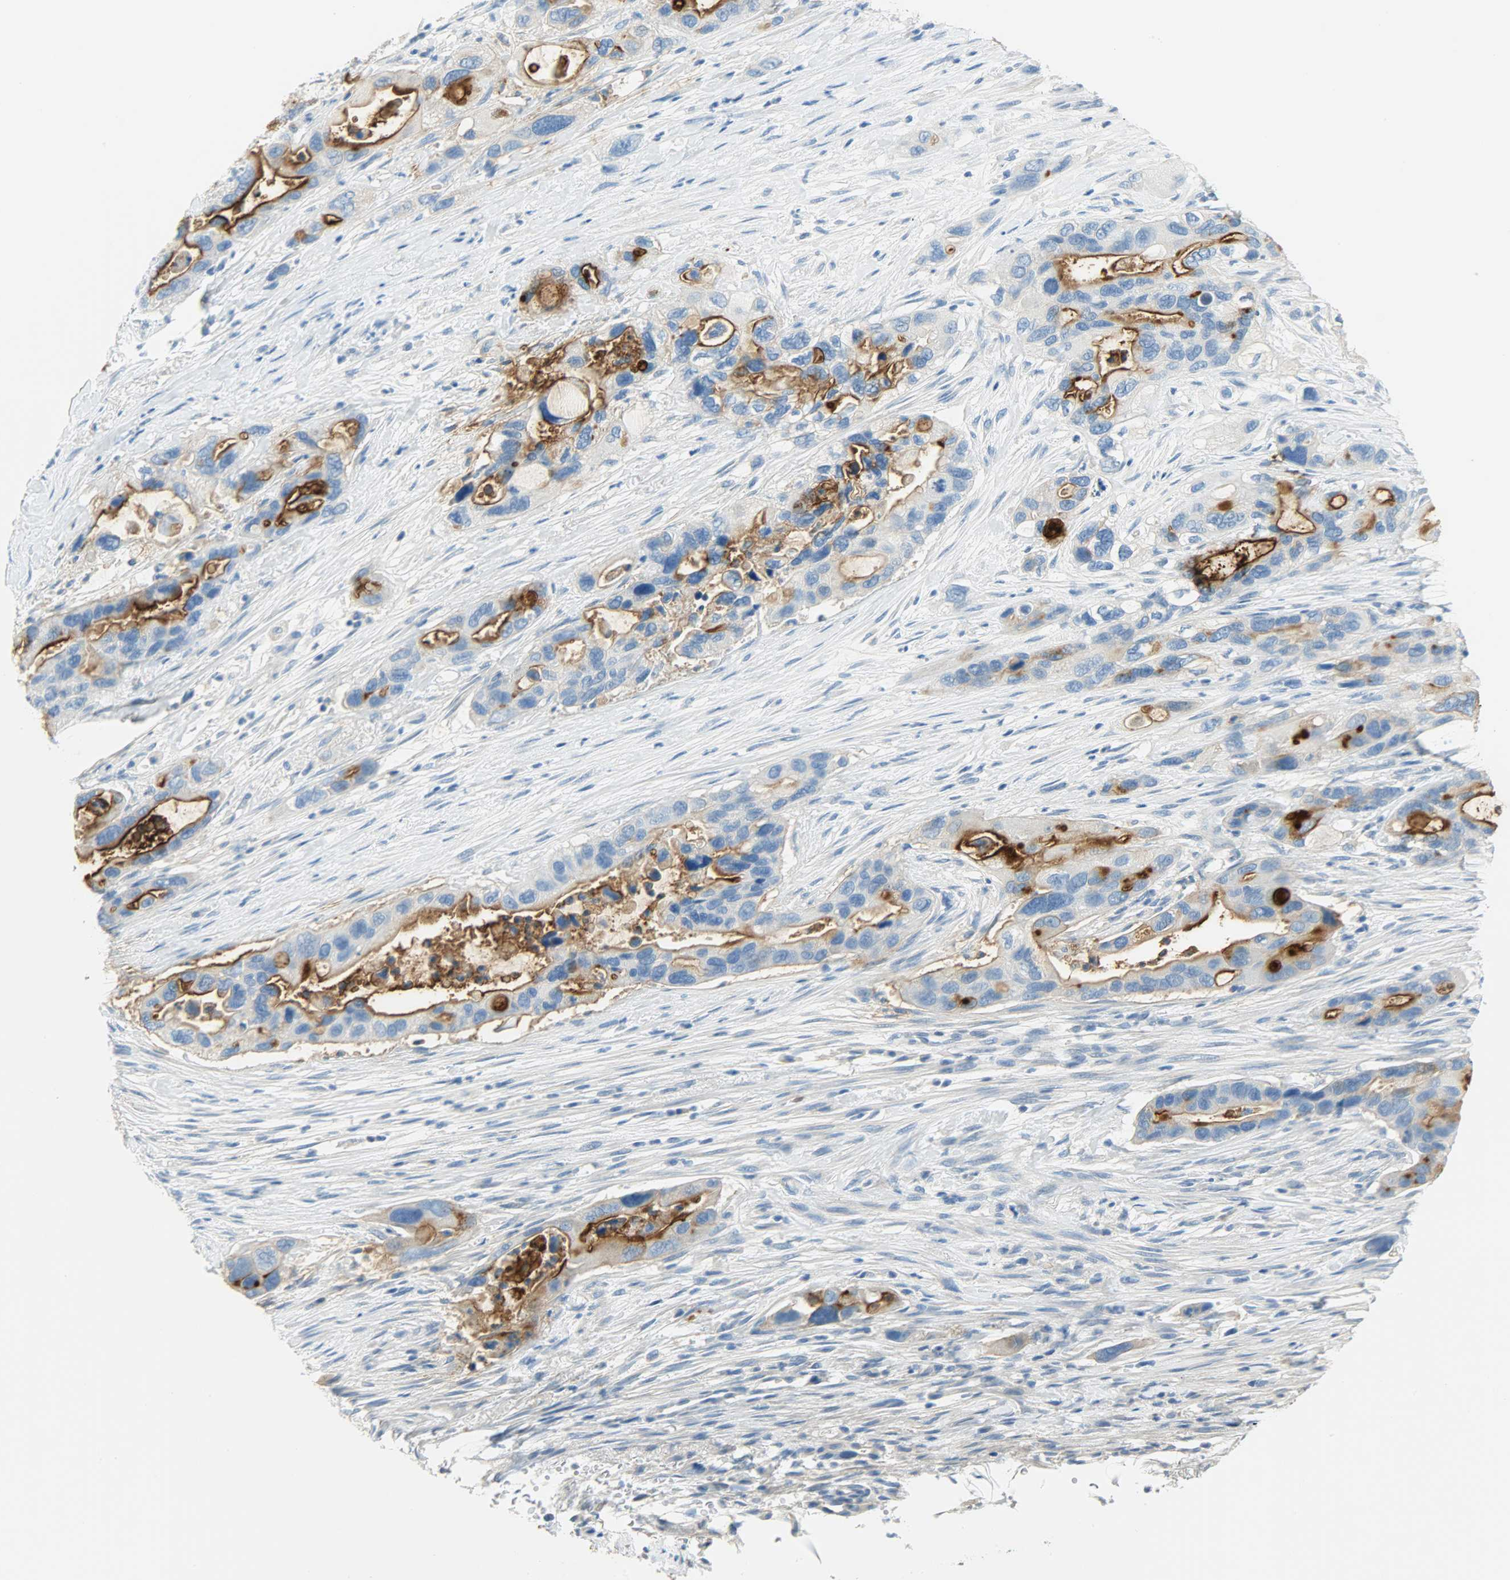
{"staining": {"intensity": "strong", "quantity": ">75%", "location": "cytoplasmic/membranous"}, "tissue": "pancreatic cancer", "cell_type": "Tumor cells", "image_type": "cancer", "snomed": [{"axis": "morphology", "description": "Adenocarcinoma, NOS"}, {"axis": "topography", "description": "Pancreas"}], "caption": "Pancreatic cancer (adenocarcinoma) tissue displays strong cytoplasmic/membranous positivity in approximately >75% of tumor cells, visualized by immunohistochemistry.", "gene": "PROM1", "patient": {"sex": "female", "age": 71}}